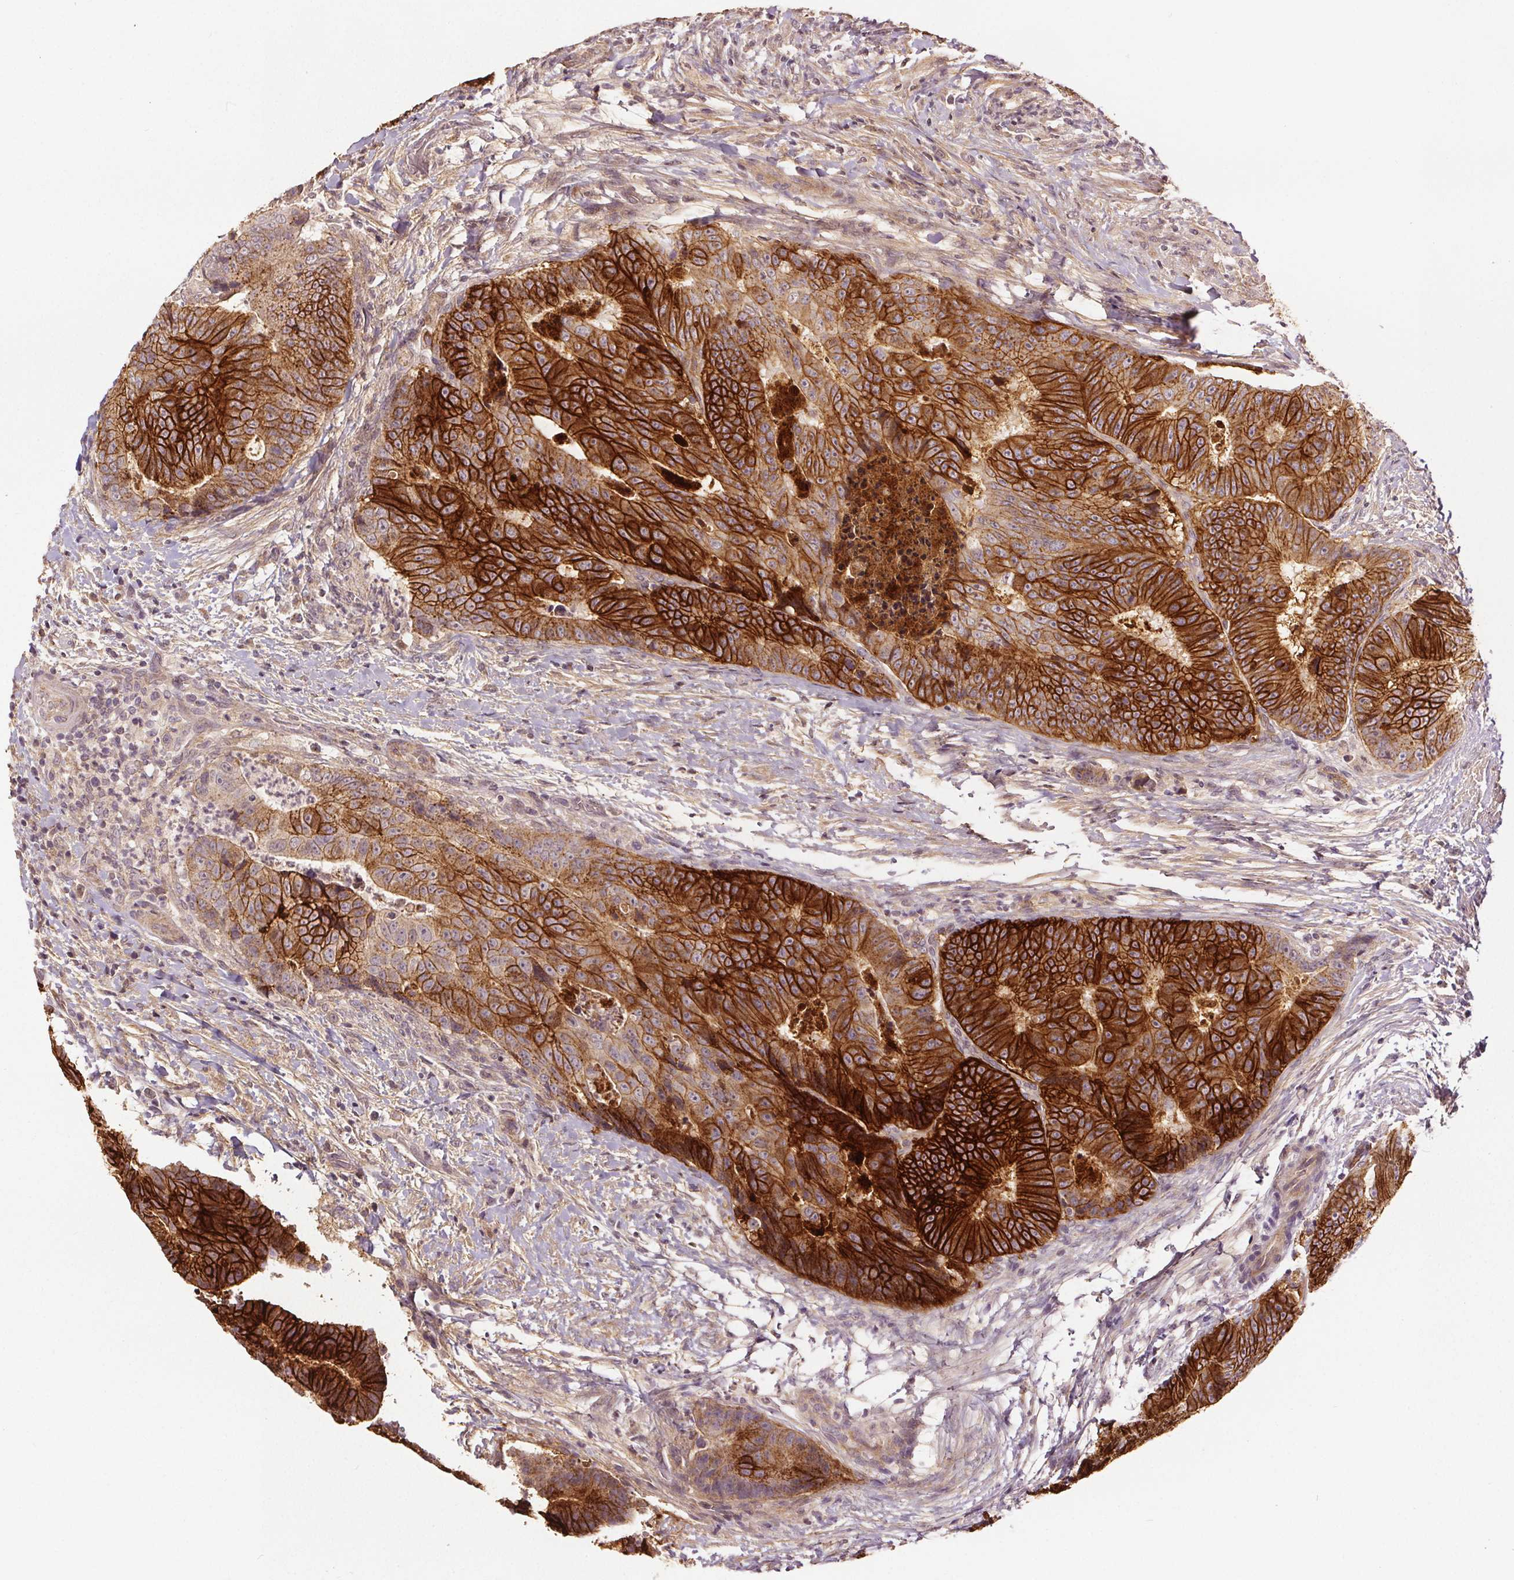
{"staining": {"intensity": "strong", "quantity": ">75%", "location": "cytoplasmic/membranous"}, "tissue": "colorectal cancer", "cell_type": "Tumor cells", "image_type": "cancer", "snomed": [{"axis": "morphology", "description": "Adenocarcinoma, NOS"}, {"axis": "topography", "description": "Colon"}], "caption": "An immunohistochemistry image of neoplastic tissue is shown. Protein staining in brown shows strong cytoplasmic/membranous positivity in colorectal adenocarcinoma within tumor cells.", "gene": "EPHB3", "patient": {"sex": "female", "age": 48}}